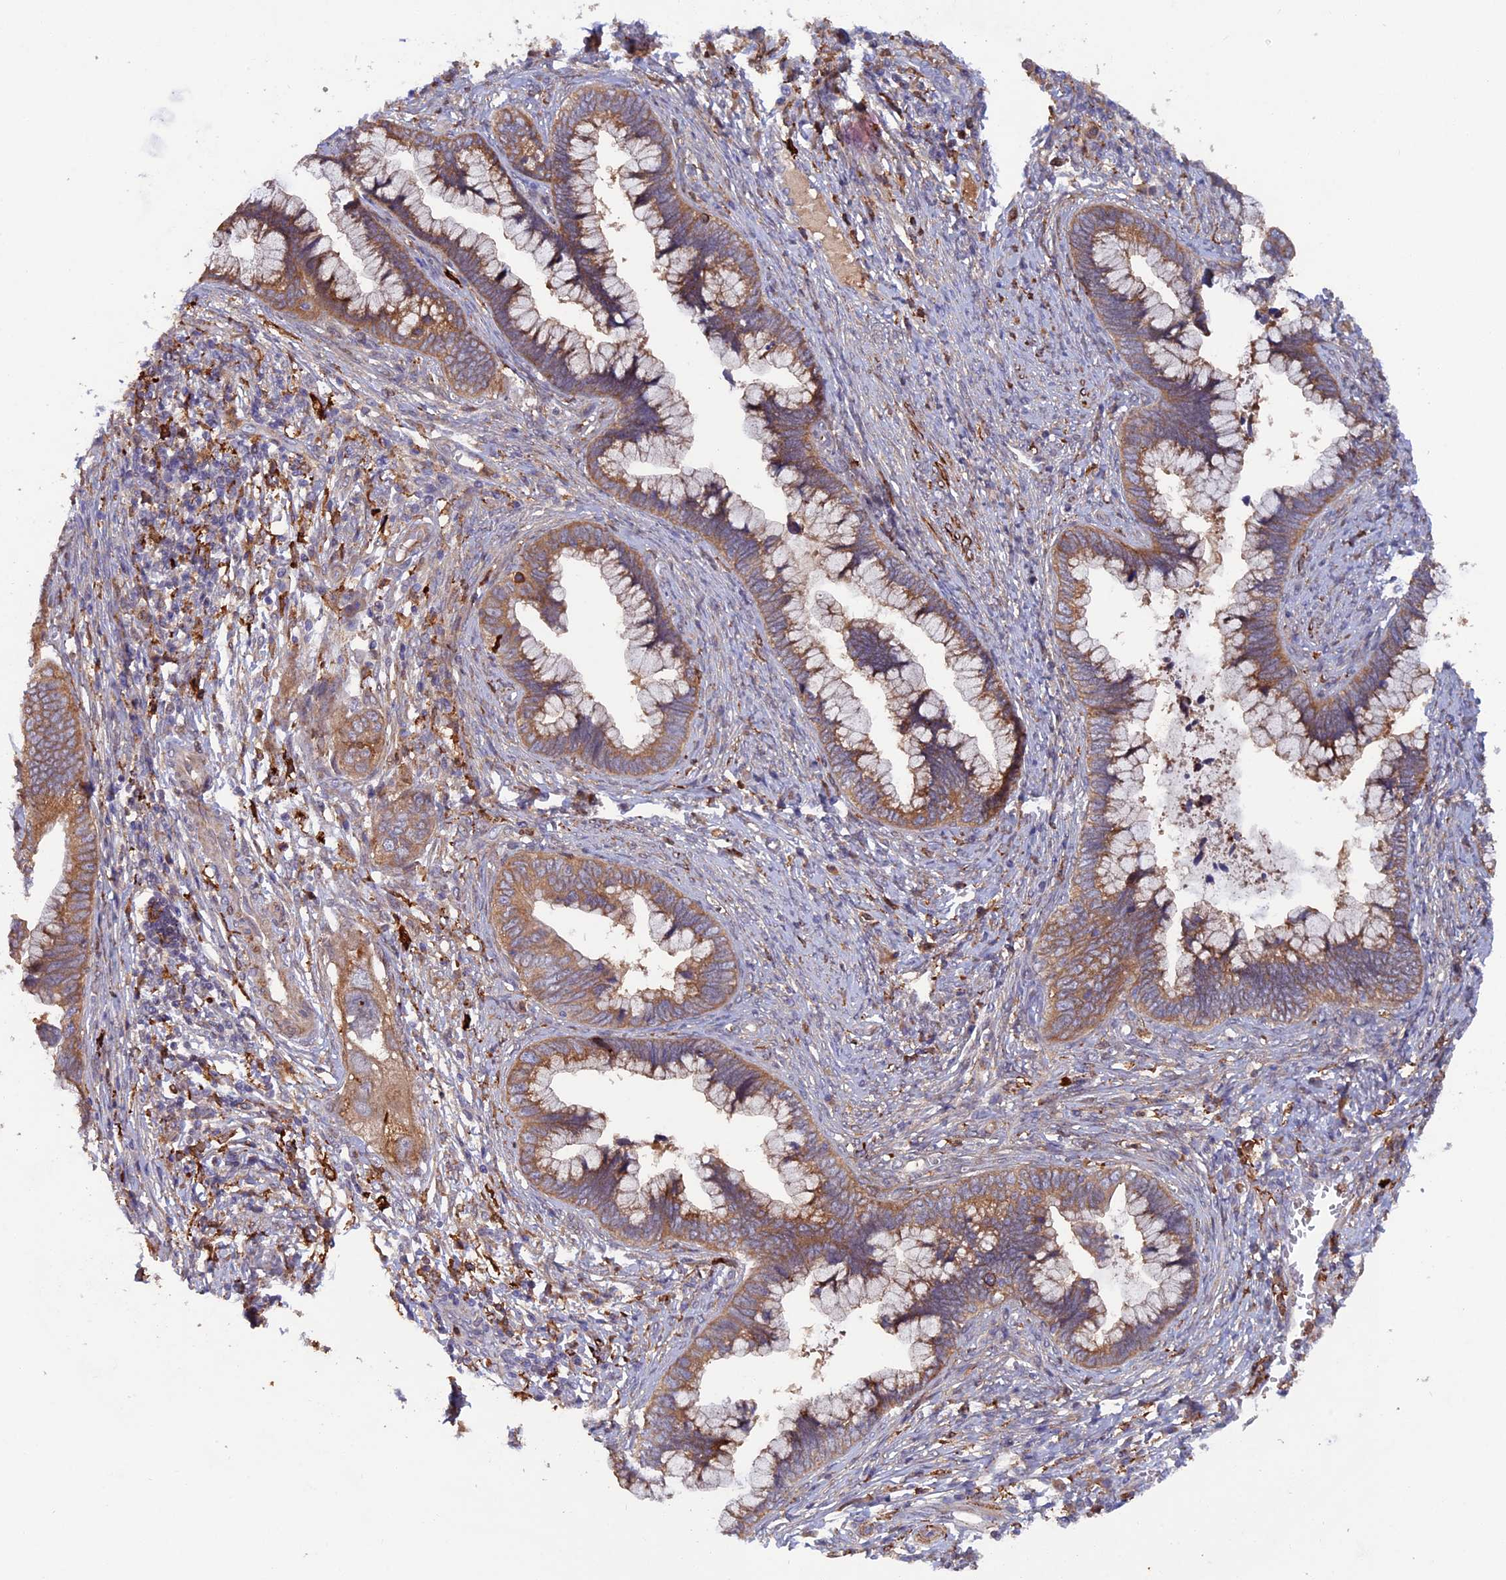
{"staining": {"intensity": "moderate", "quantity": ">75%", "location": "cytoplasmic/membranous"}, "tissue": "cervical cancer", "cell_type": "Tumor cells", "image_type": "cancer", "snomed": [{"axis": "morphology", "description": "Adenocarcinoma, NOS"}, {"axis": "topography", "description": "Cervix"}], "caption": "Immunohistochemical staining of human cervical cancer reveals medium levels of moderate cytoplasmic/membranous staining in about >75% of tumor cells.", "gene": "FERMT1", "patient": {"sex": "female", "age": 44}}